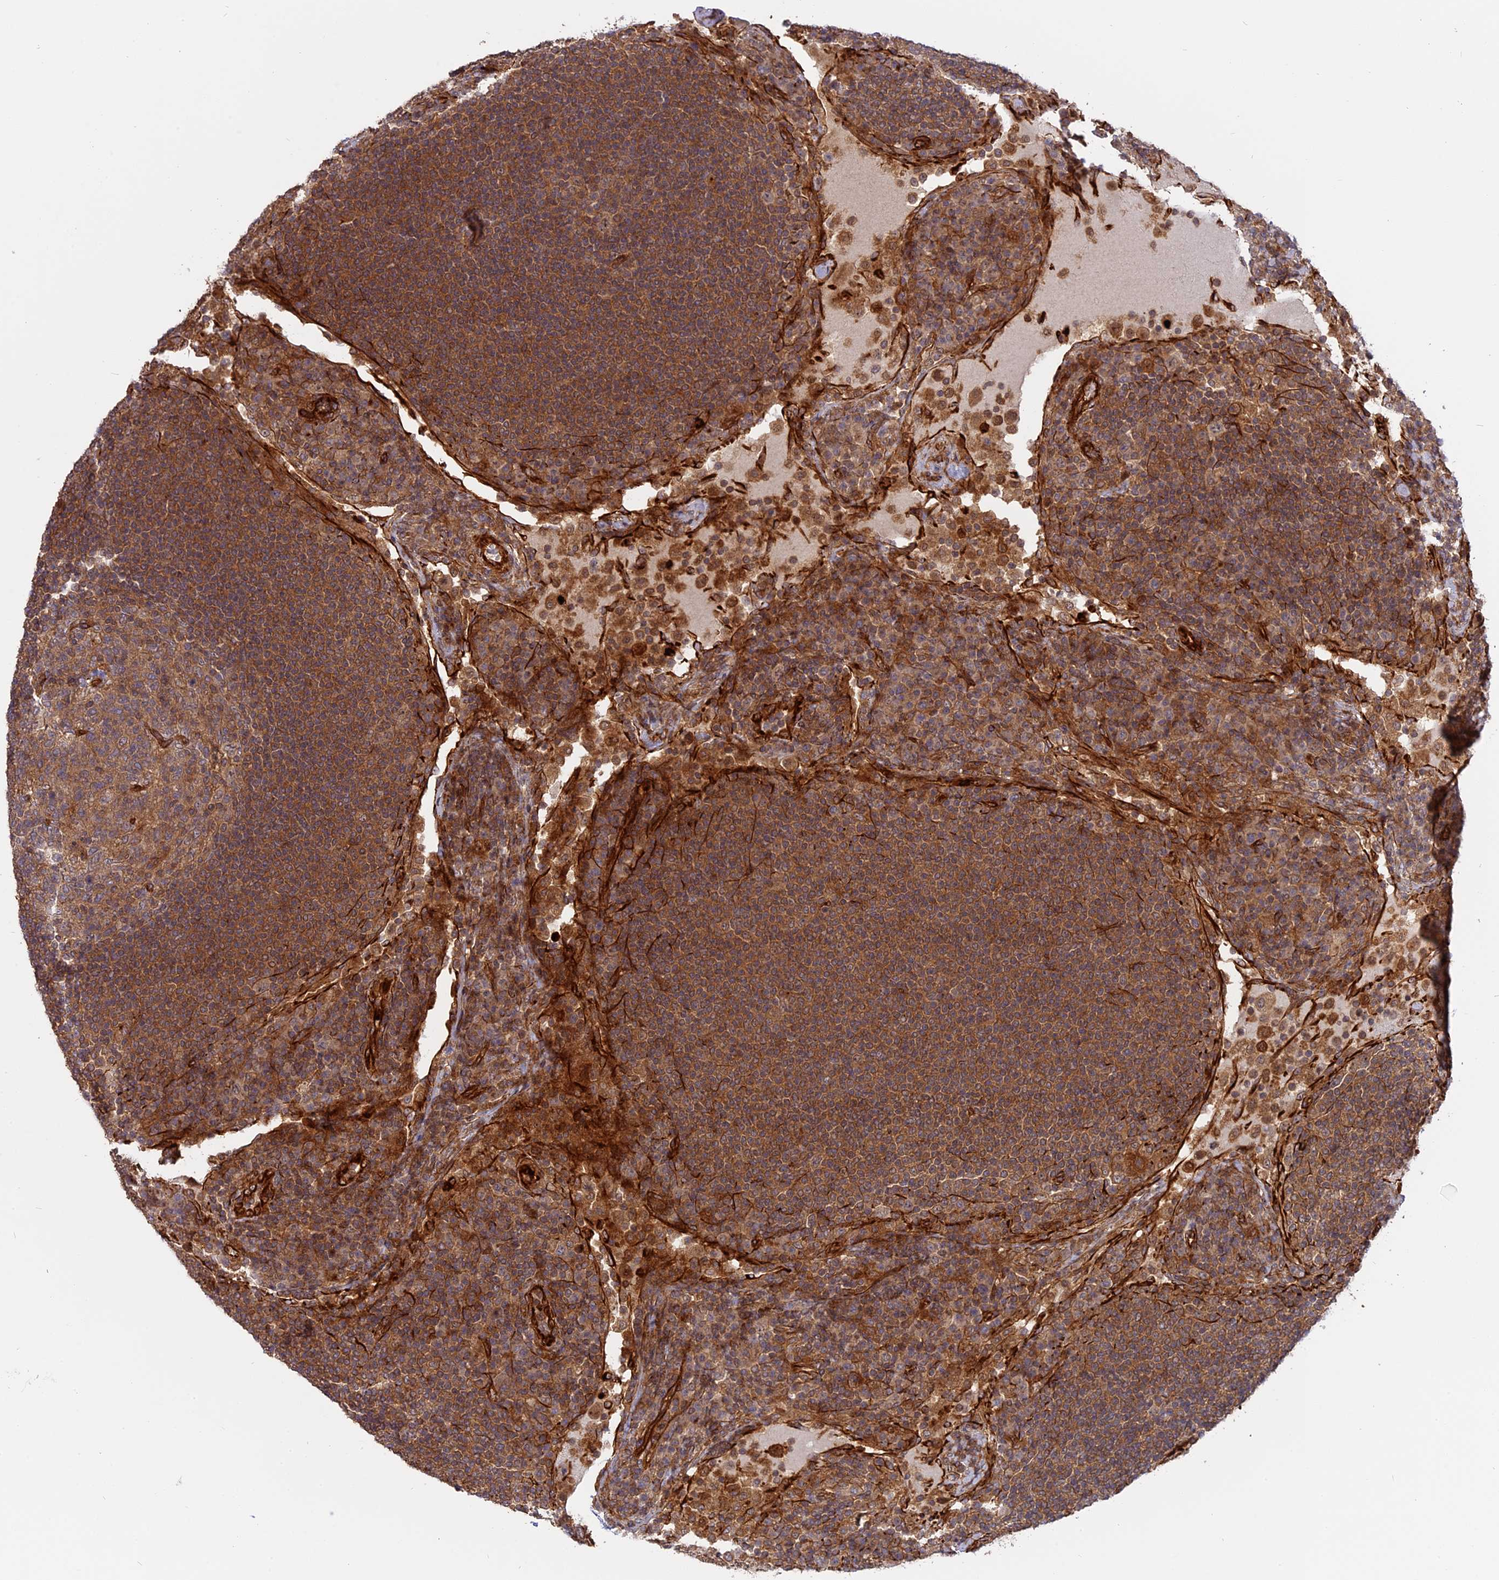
{"staining": {"intensity": "moderate", "quantity": ">75%", "location": "cytoplasmic/membranous"}, "tissue": "lymph node", "cell_type": "Germinal center cells", "image_type": "normal", "snomed": [{"axis": "morphology", "description": "Normal tissue, NOS"}, {"axis": "topography", "description": "Lymph node"}], "caption": "Moderate cytoplasmic/membranous protein staining is identified in about >75% of germinal center cells in lymph node.", "gene": "PHLDB3", "patient": {"sex": "female", "age": 53}}